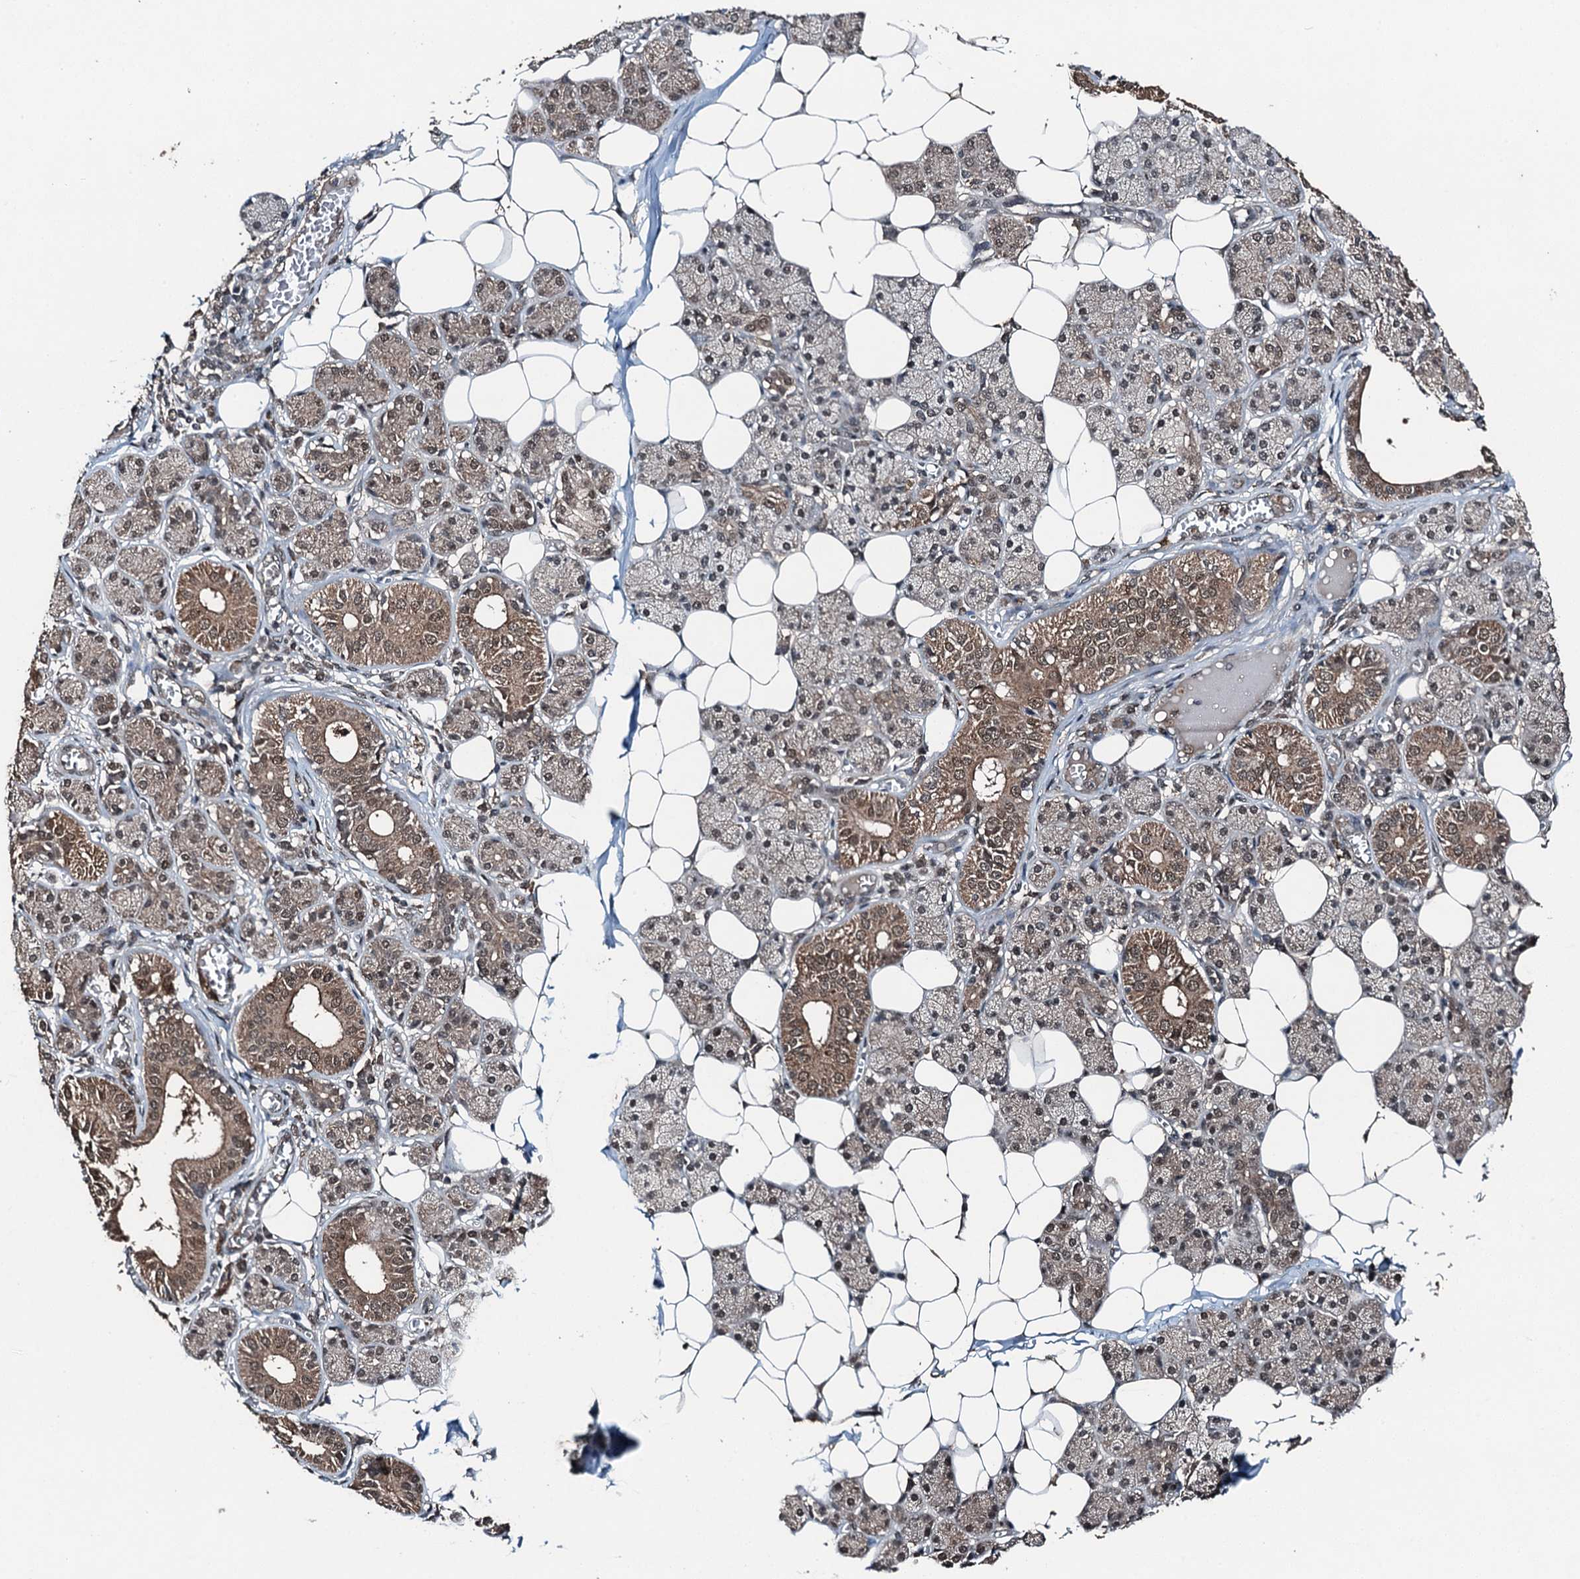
{"staining": {"intensity": "moderate", "quantity": "25%-75%", "location": "cytoplasmic/membranous"}, "tissue": "salivary gland", "cell_type": "Glandular cells", "image_type": "normal", "snomed": [{"axis": "morphology", "description": "Normal tissue, NOS"}, {"axis": "topography", "description": "Salivary gland"}], "caption": "Glandular cells reveal medium levels of moderate cytoplasmic/membranous expression in approximately 25%-75% of cells in benign human salivary gland. The staining was performed using DAB (3,3'-diaminobenzidine), with brown indicating positive protein expression. Nuclei are stained blue with hematoxylin.", "gene": "UBXN6", "patient": {"sex": "female", "age": 33}}